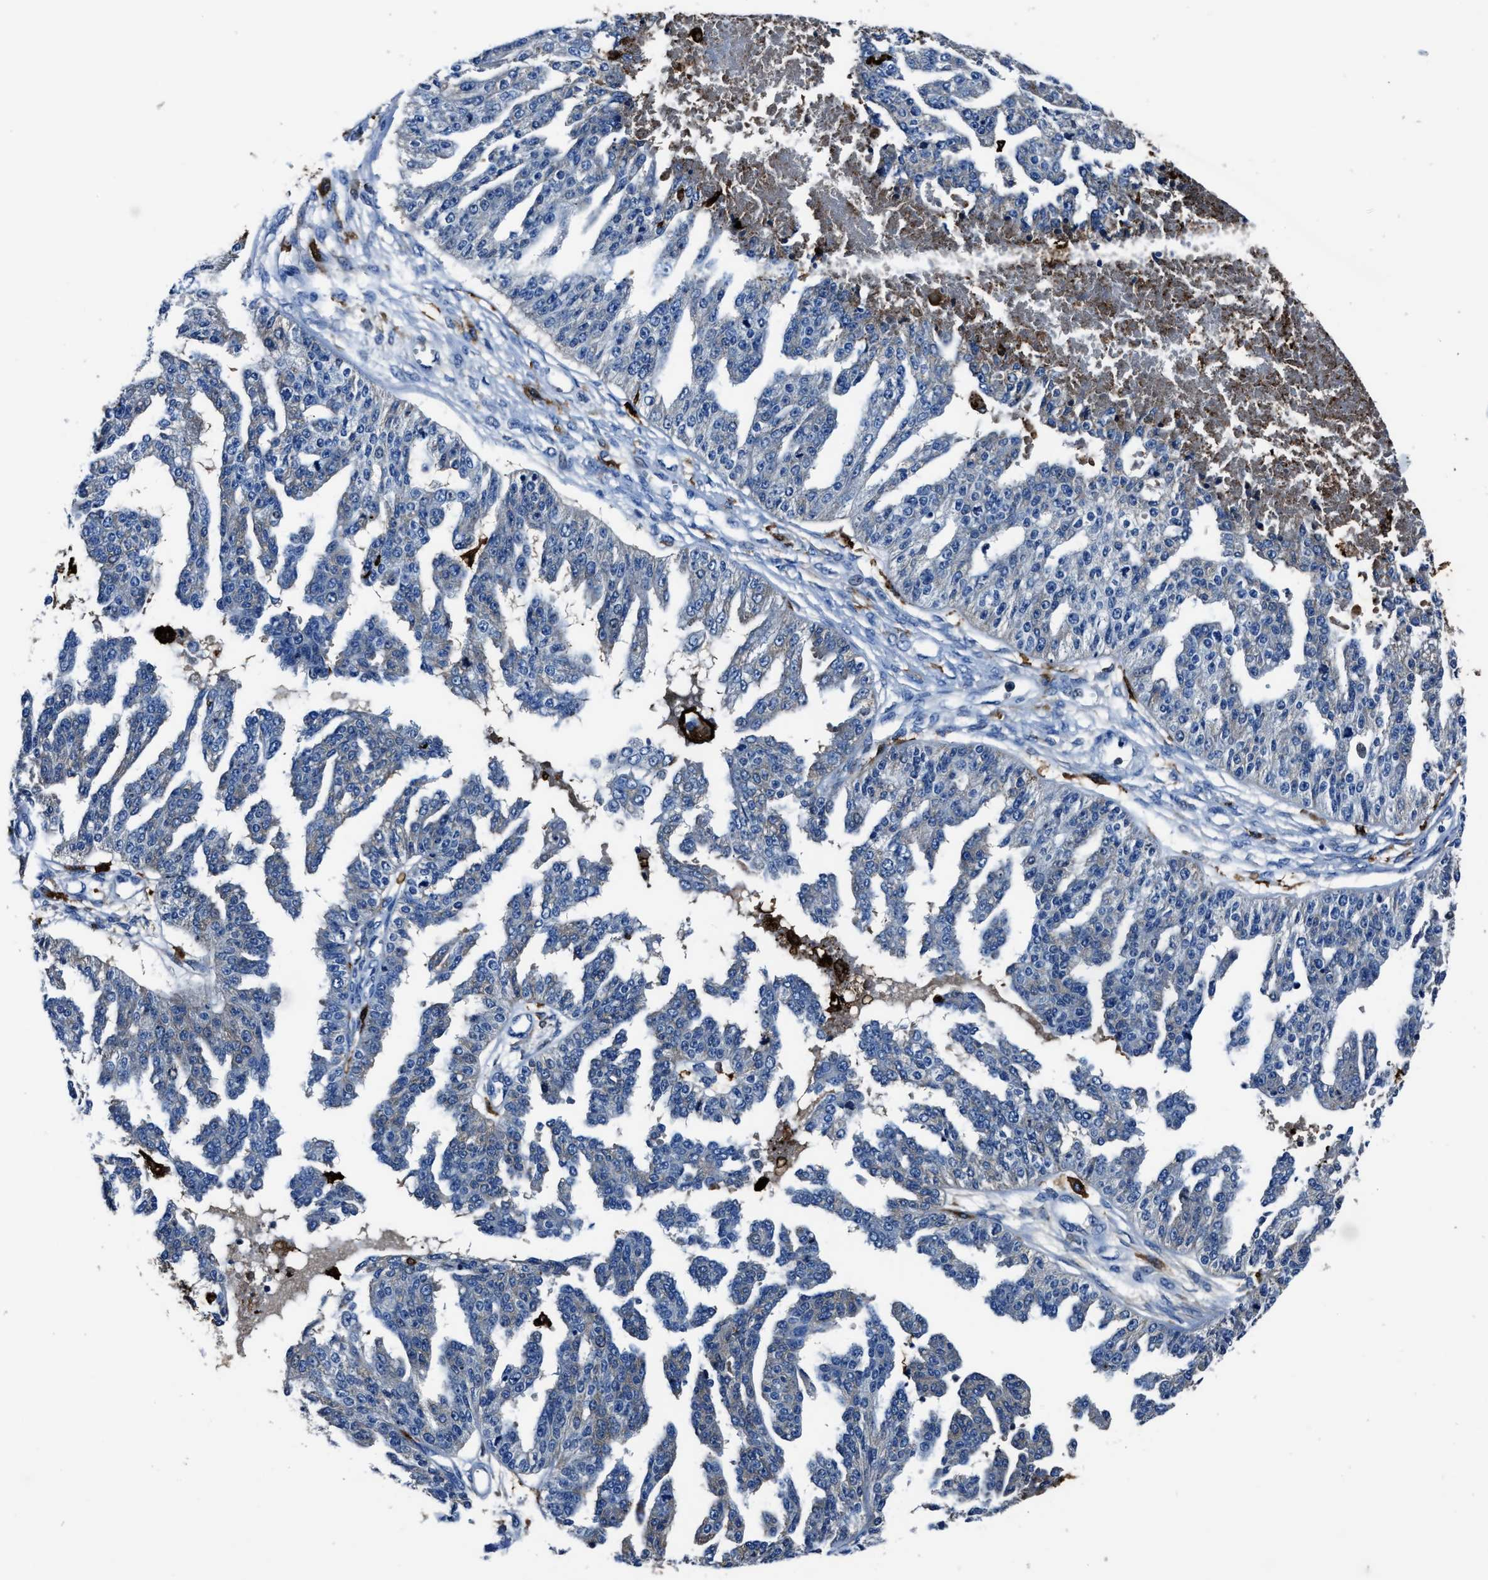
{"staining": {"intensity": "negative", "quantity": "none", "location": "none"}, "tissue": "ovarian cancer", "cell_type": "Tumor cells", "image_type": "cancer", "snomed": [{"axis": "morphology", "description": "Cystadenocarcinoma, serous, NOS"}, {"axis": "topography", "description": "Ovary"}], "caption": "An image of serous cystadenocarcinoma (ovarian) stained for a protein reveals no brown staining in tumor cells.", "gene": "FTL", "patient": {"sex": "female", "age": 58}}